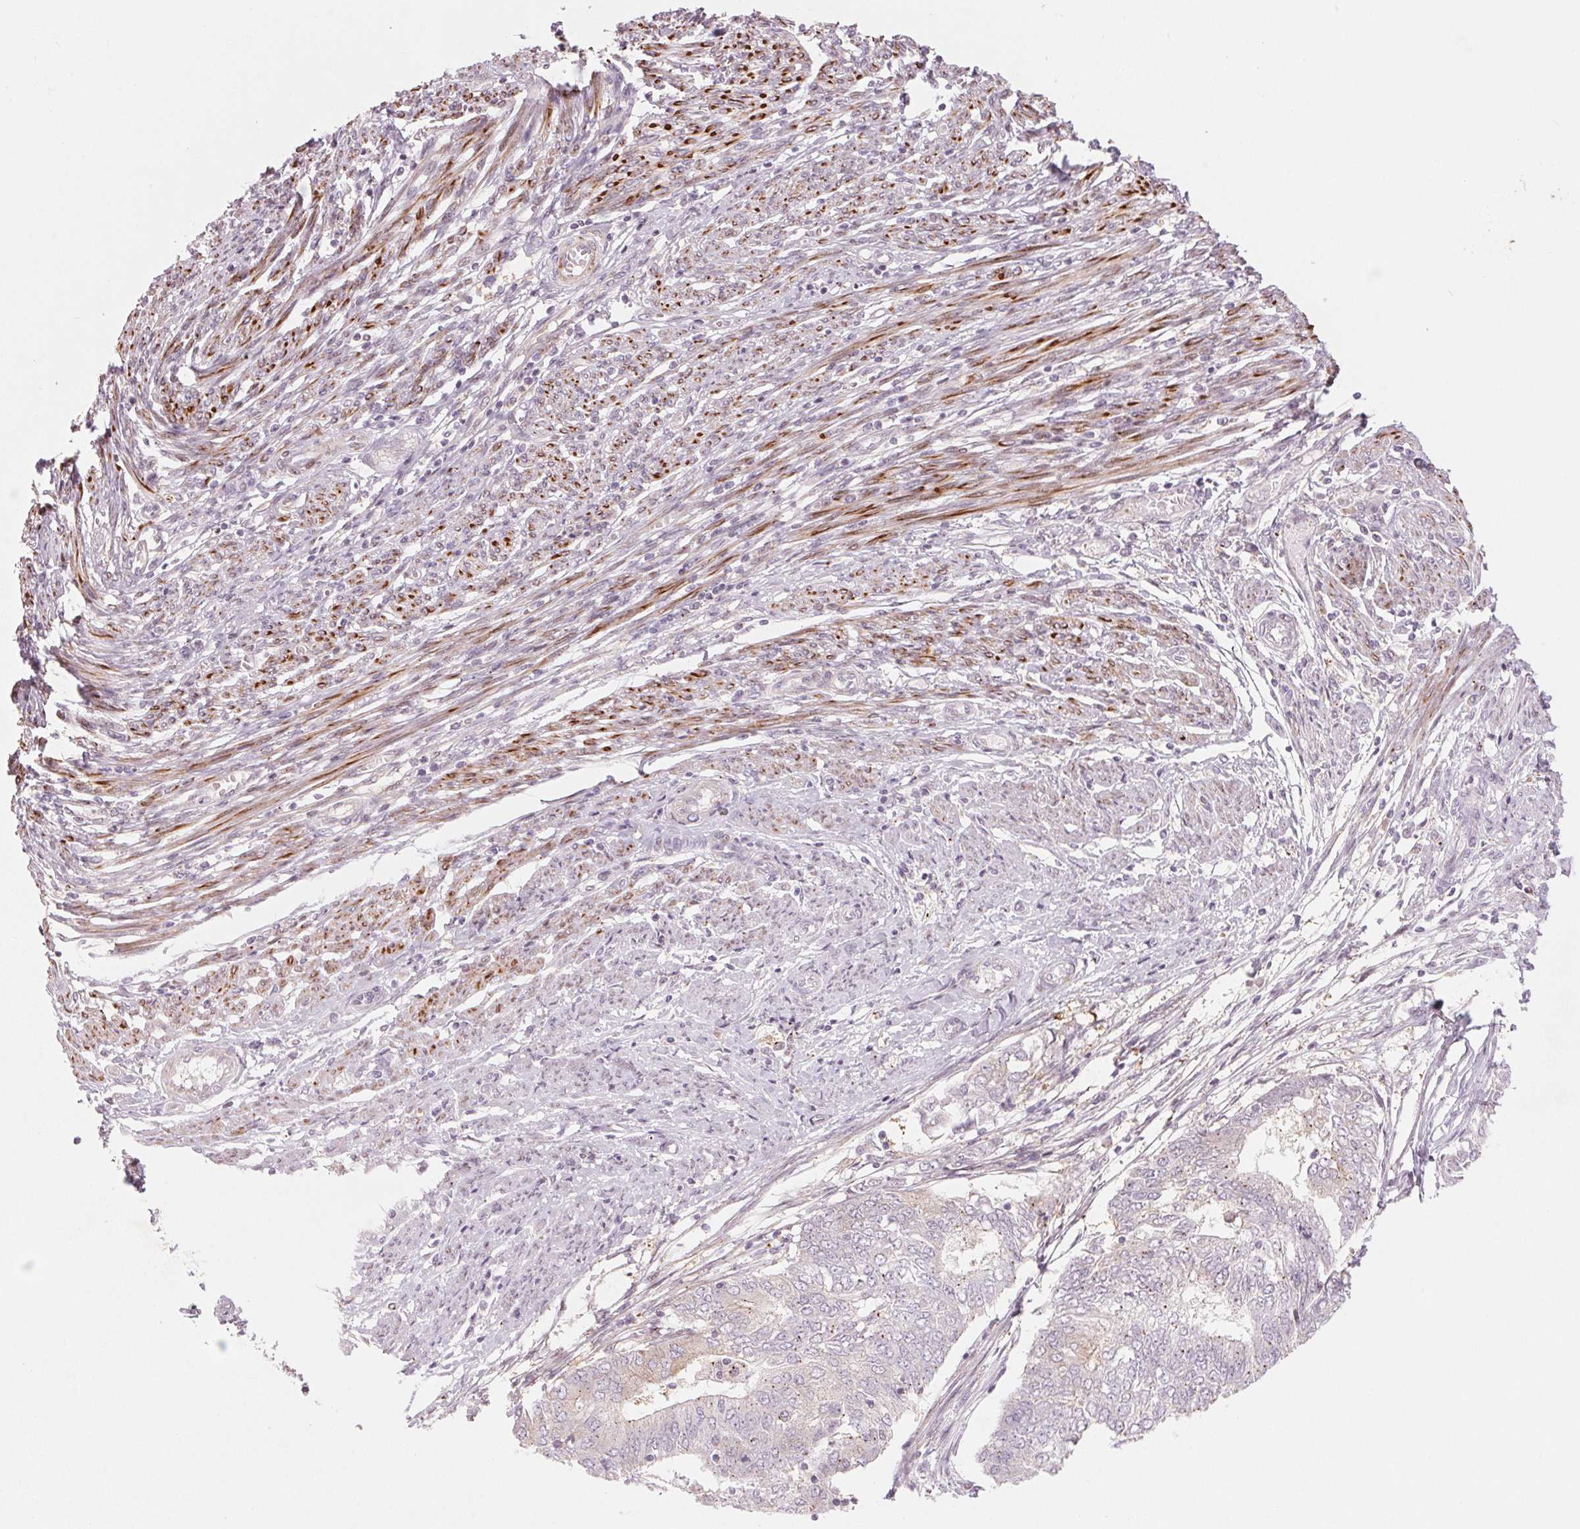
{"staining": {"intensity": "moderate", "quantity": "<25%", "location": "cytoplasmic/membranous"}, "tissue": "endometrial cancer", "cell_type": "Tumor cells", "image_type": "cancer", "snomed": [{"axis": "morphology", "description": "Adenocarcinoma, NOS"}, {"axis": "topography", "description": "Endometrium"}], "caption": "IHC micrograph of neoplastic tissue: human endometrial adenocarcinoma stained using IHC demonstrates low levels of moderate protein expression localized specifically in the cytoplasmic/membranous of tumor cells, appearing as a cytoplasmic/membranous brown color.", "gene": "SLC17A4", "patient": {"sex": "female", "age": 62}}